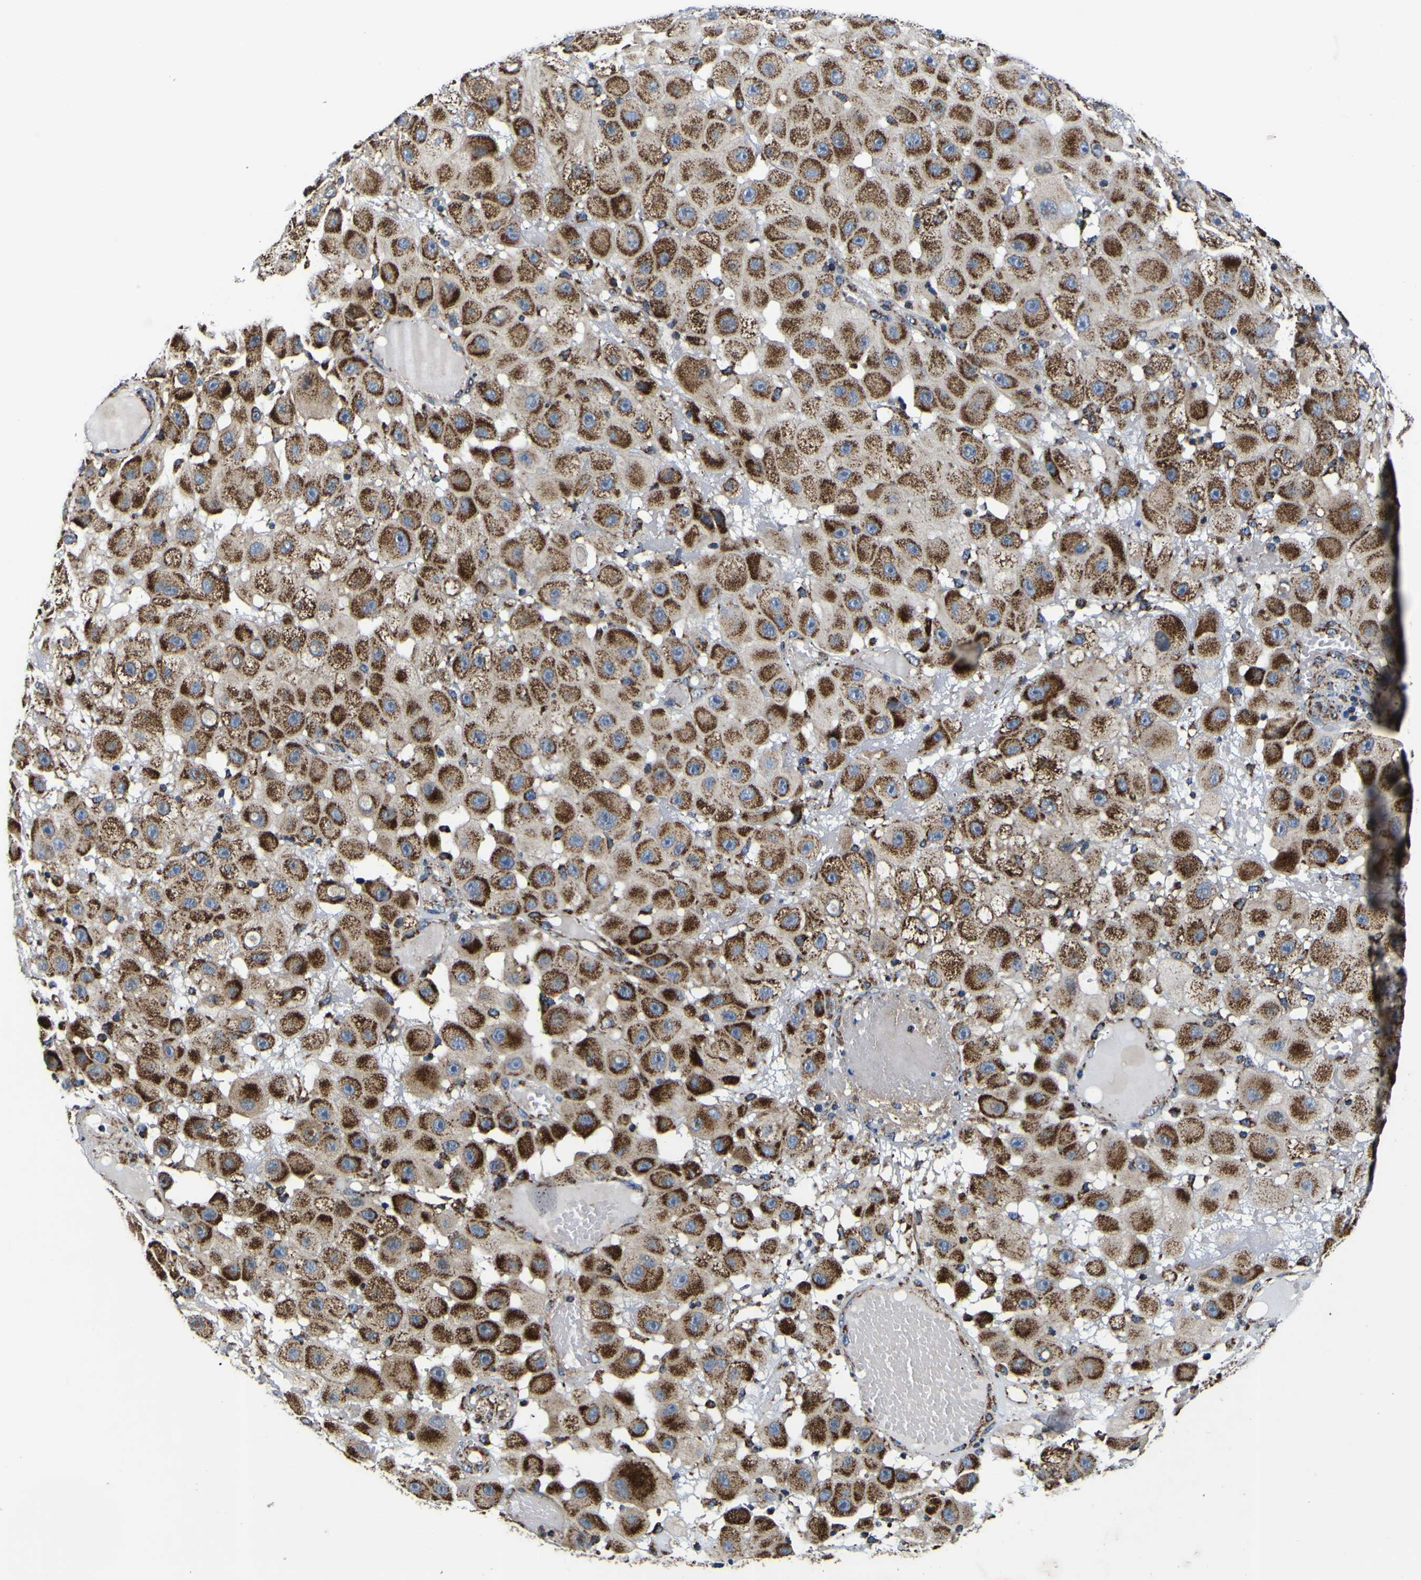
{"staining": {"intensity": "strong", "quantity": ">75%", "location": "cytoplasmic/membranous"}, "tissue": "melanoma", "cell_type": "Tumor cells", "image_type": "cancer", "snomed": [{"axis": "morphology", "description": "Malignant melanoma, NOS"}, {"axis": "topography", "description": "Skin"}], "caption": "Melanoma stained for a protein exhibits strong cytoplasmic/membranous positivity in tumor cells.", "gene": "PTRH2", "patient": {"sex": "female", "age": 81}}